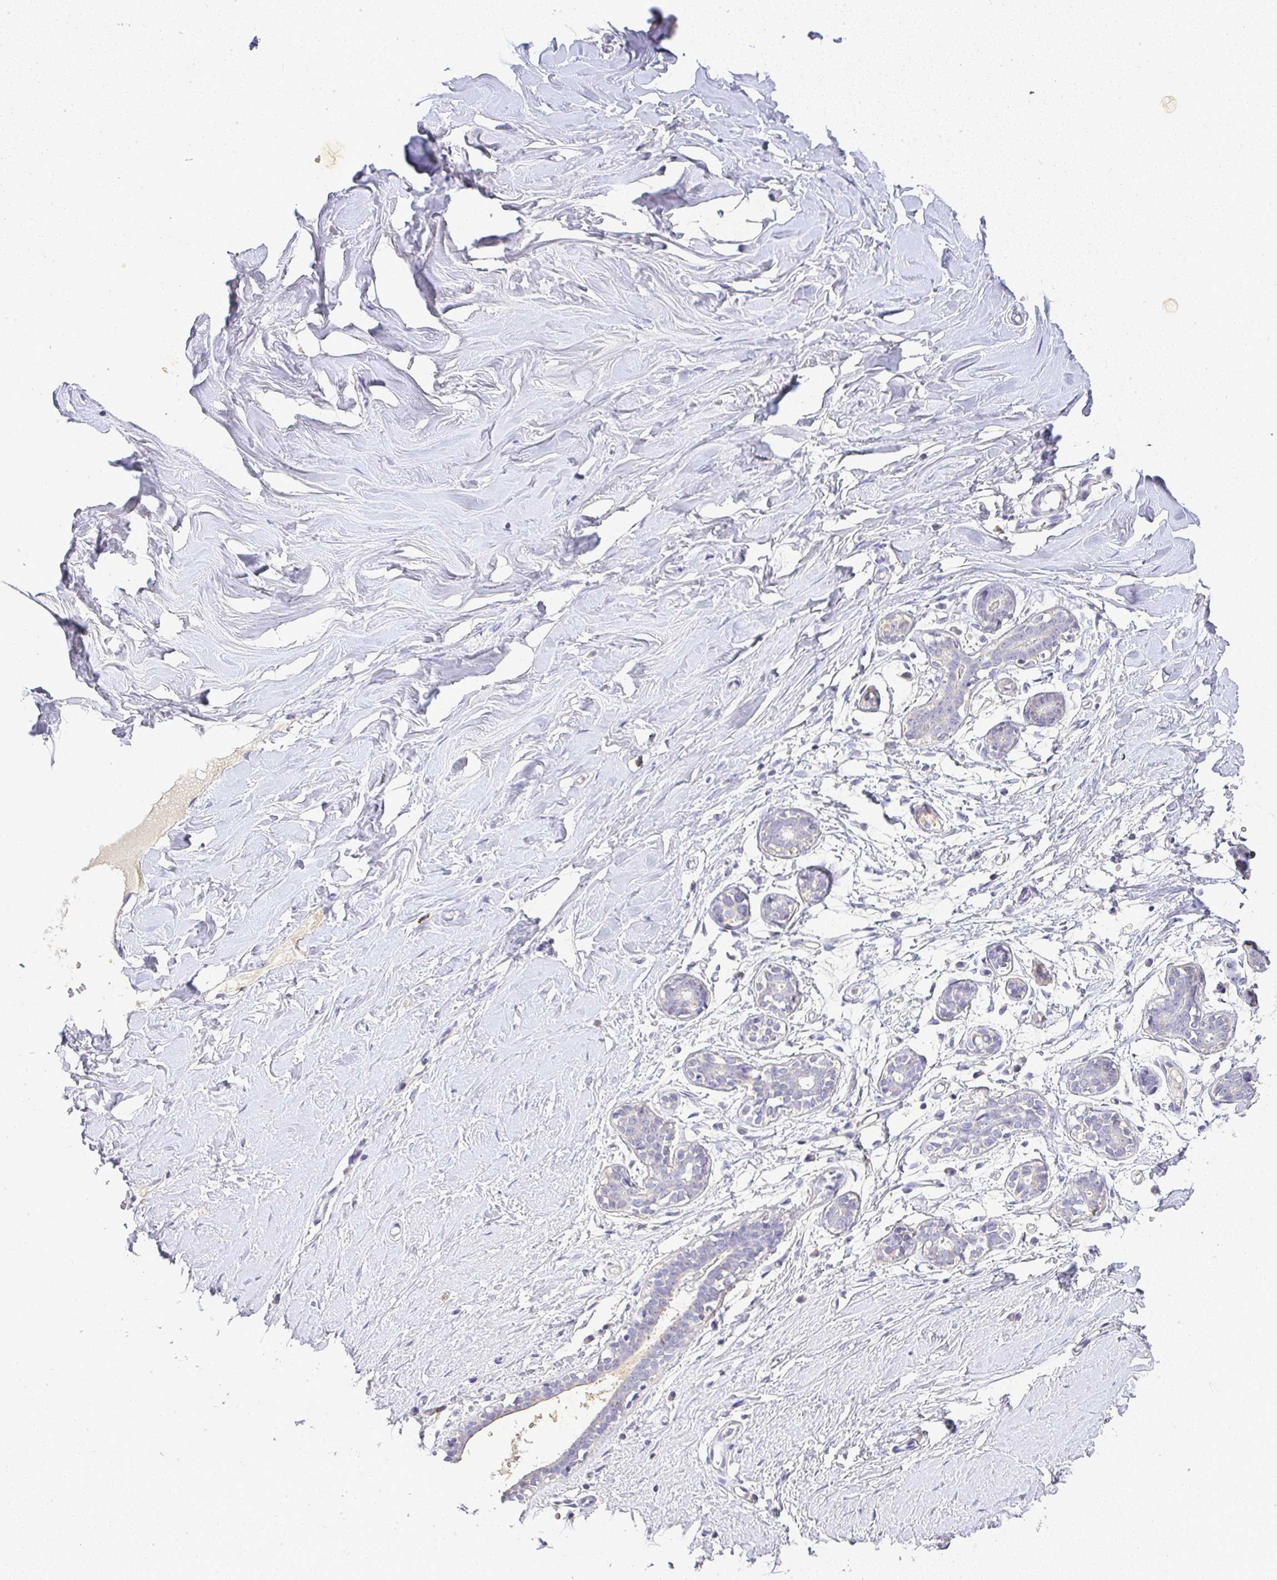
{"staining": {"intensity": "negative", "quantity": "none", "location": "none"}, "tissue": "breast", "cell_type": "Adipocytes", "image_type": "normal", "snomed": [{"axis": "morphology", "description": "Normal tissue, NOS"}, {"axis": "topography", "description": "Breast"}], "caption": "Immunohistochemistry (IHC) image of unremarkable breast: breast stained with DAB reveals no significant protein positivity in adipocytes.", "gene": "RPS2", "patient": {"sex": "female", "age": 27}}